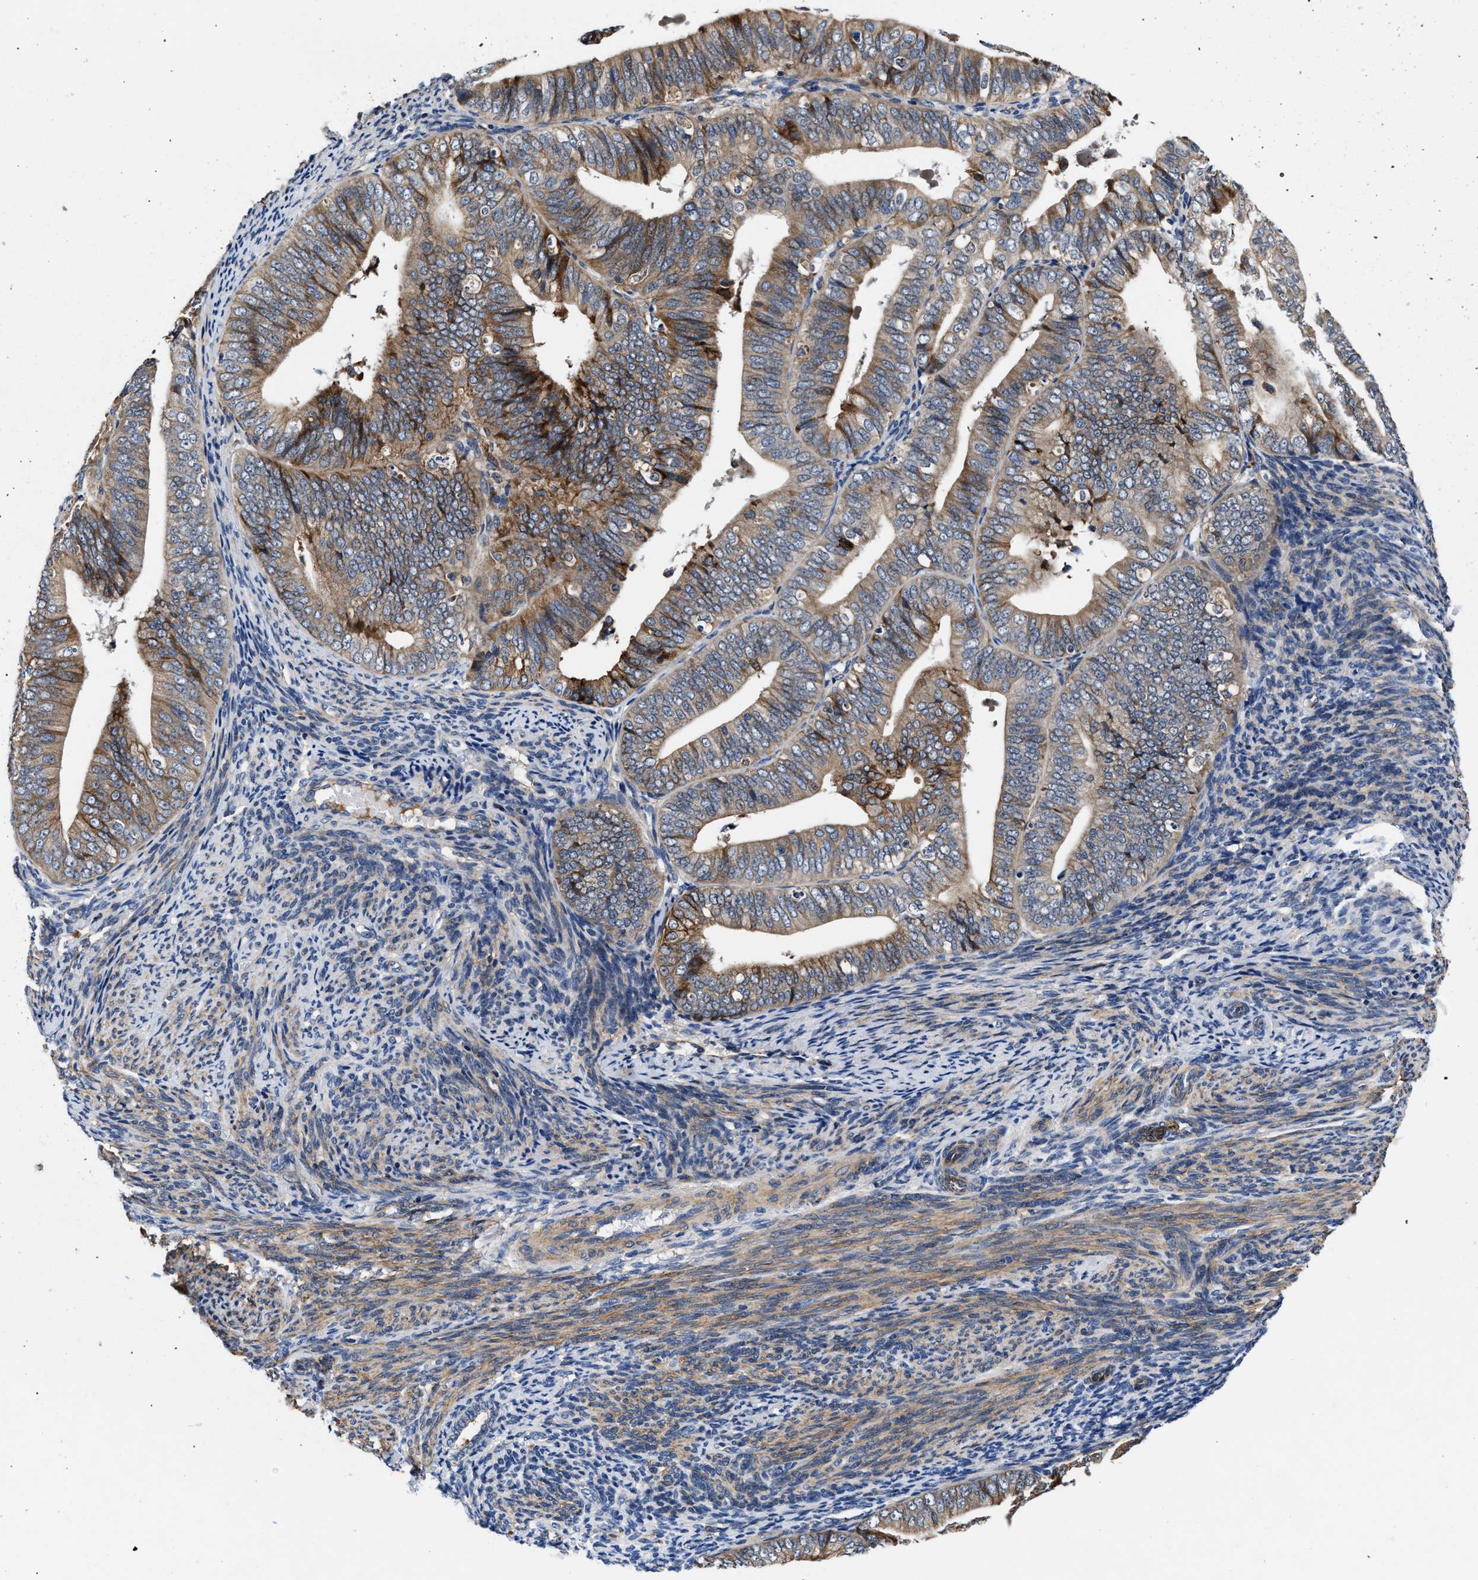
{"staining": {"intensity": "strong", "quantity": ">75%", "location": "cytoplasmic/membranous"}, "tissue": "endometrial cancer", "cell_type": "Tumor cells", "image_type": "cancer", "snomed": [{"axis": "morphology", "description": "Adenocarcinoma, NOS"}, {"axis": "topography", "description": "Endometrium"}], "caption": "Immunohistochemistry (DAB (3,3'-diaminobenzidine)) staining of human adenocarcinoma (endometrial) shows strong cytoplasmic/membranous protein expression in about >75% of tumor cells. The staining is performed using DAB (3,3'-diaminobenzidine) brown chromogen to label protein expression. The nuclei are counter-stained blue using hematoxylin.", "gene": "SLC12A2", "patient": {"sex": "female", "age": 63}}